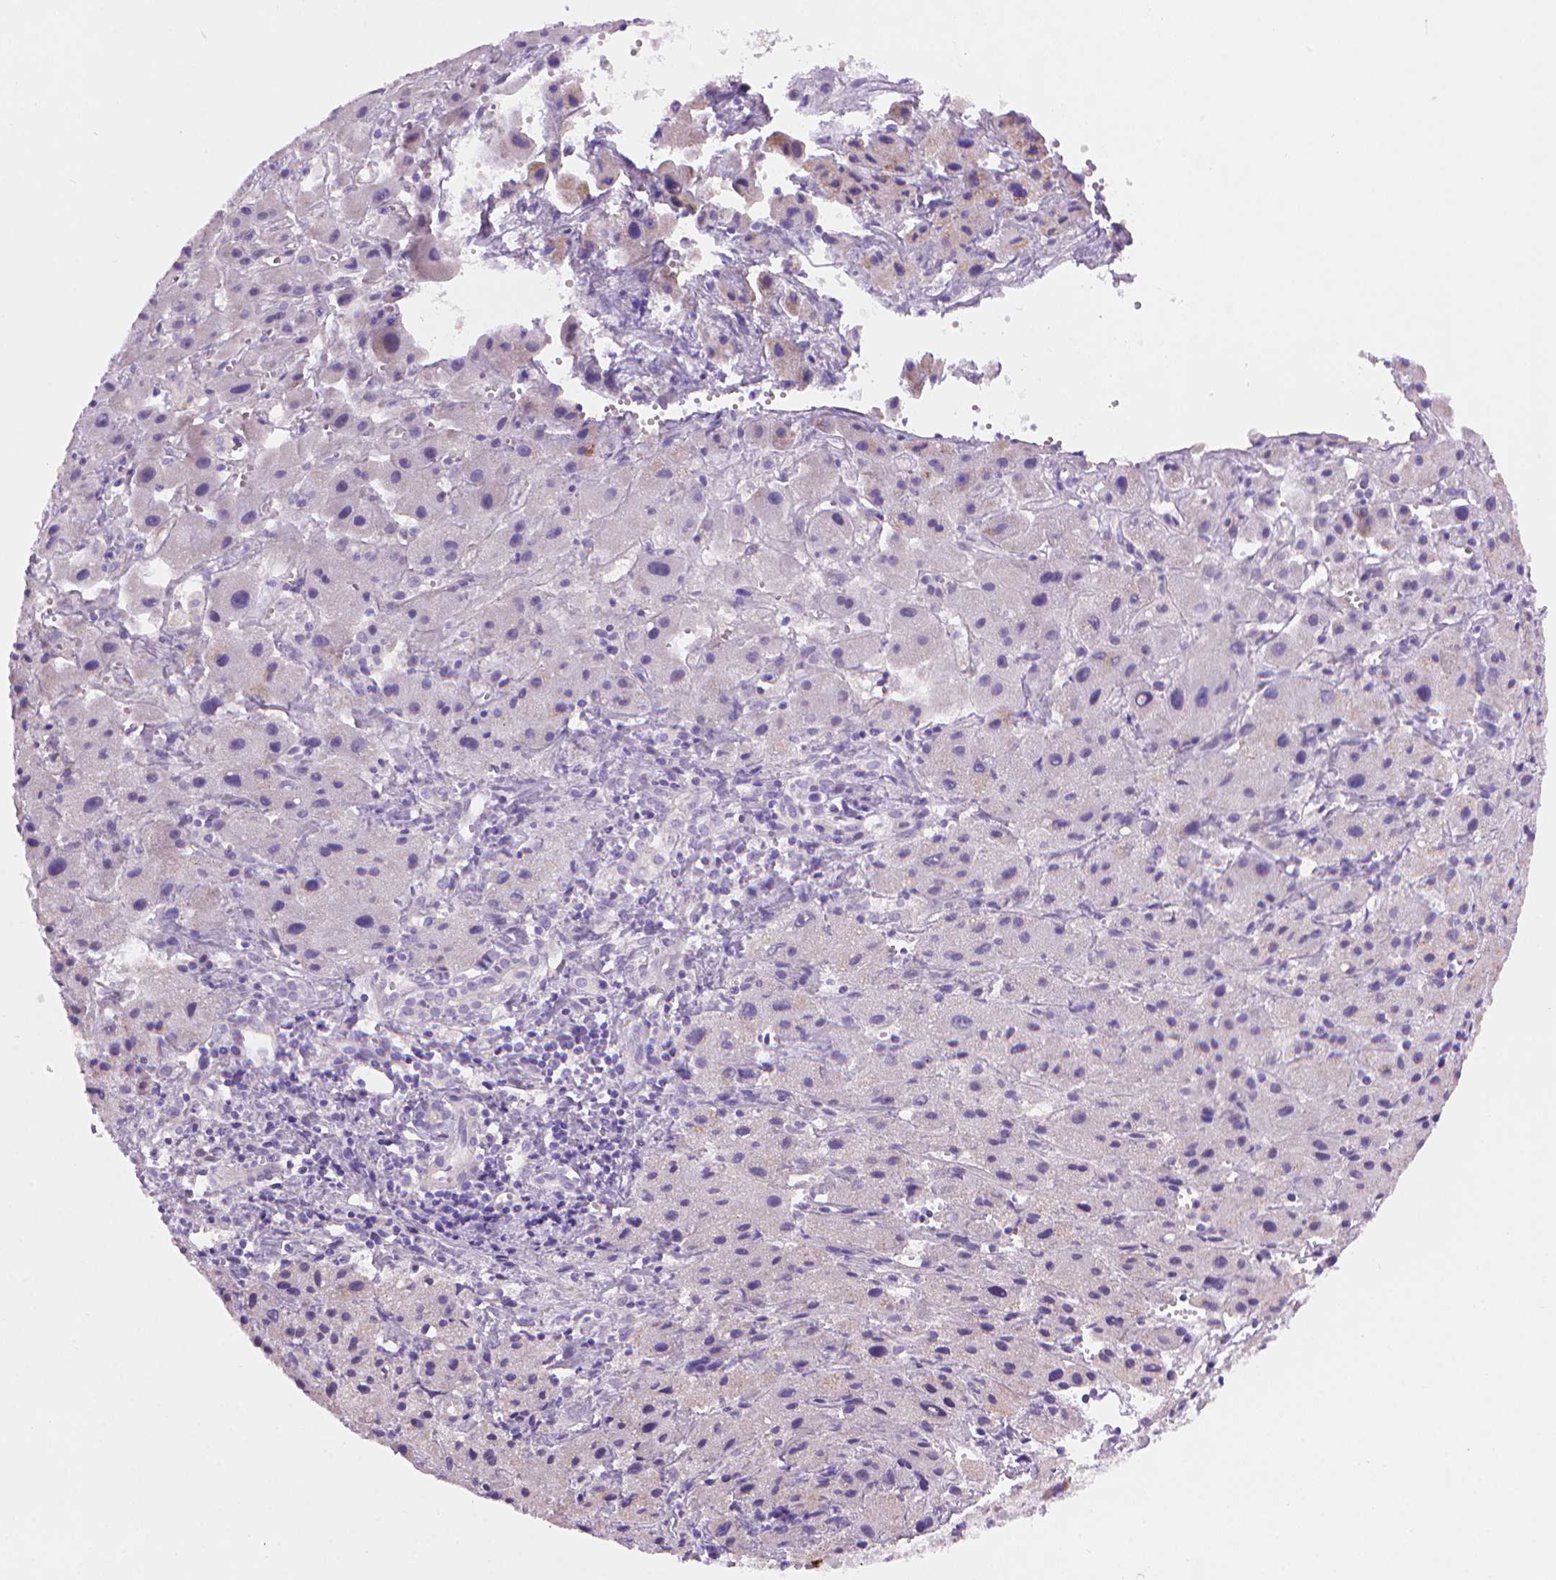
{"staining": {"intensity": "negative", "quantity": "none", "location": "none"}, "tissue": "liver cancer", "cell_type": "Tumor cells", "image_type": "cancer", "snomed": [{"axis": "morphology", "description": "Cholangiocarcinoma"}, {"axis": "topography", "description": "Liver"}], "caption": "Immunohistochemical staining of human cholangiocarcinoma (liver) reveals no significant expression in tumor cells.", "gene": "AMMECR1", "patient": {"sex": "female", "age": 61}}